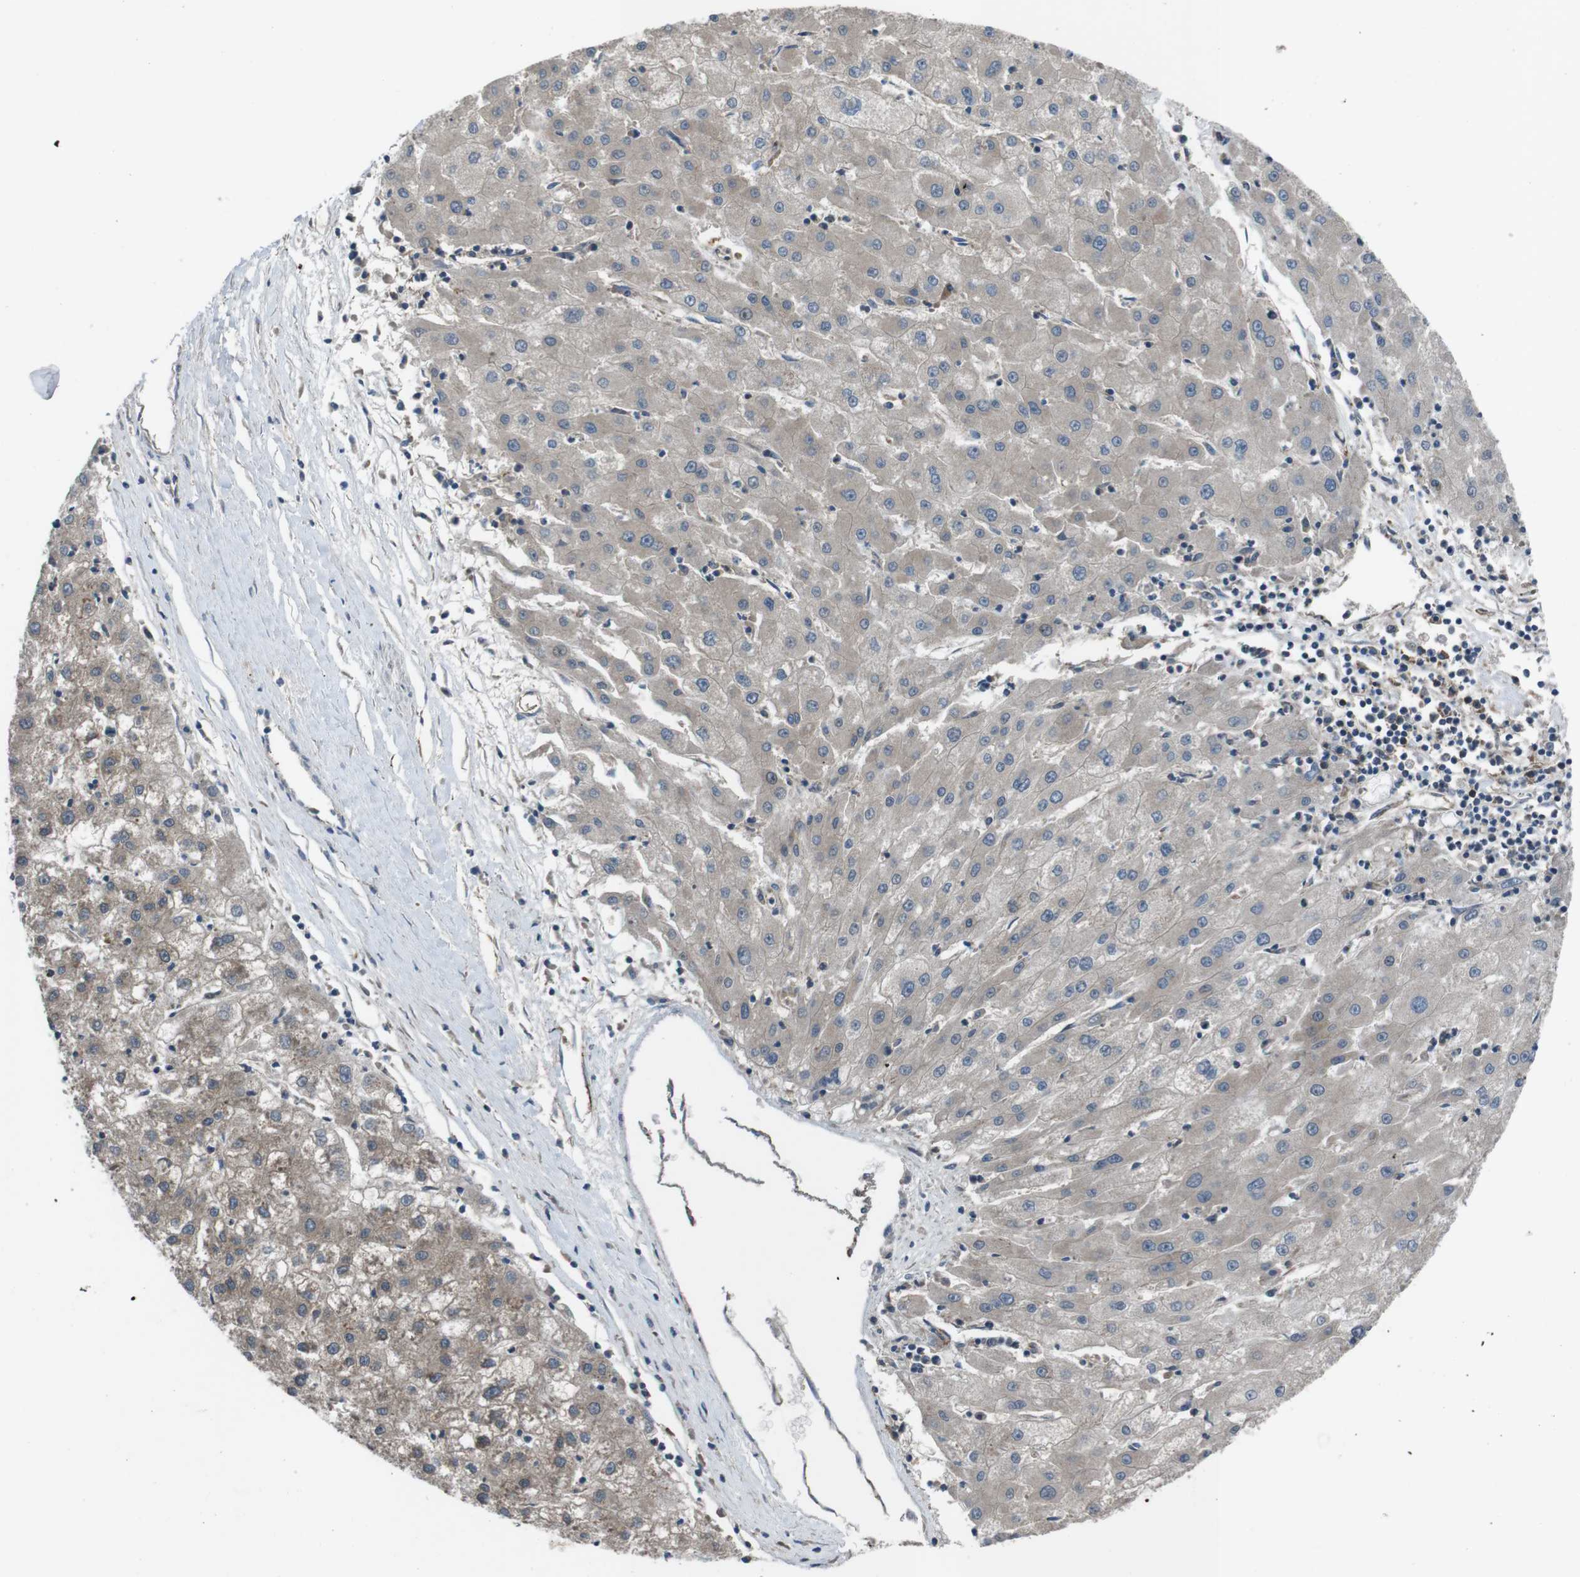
{"staining": {"intensity": "weak", "quantity": "25%-75%", "location": "cytoplasmic/membranous"}, "tissue": "liver cancer", "cell_type": "Tumor cells", "image_type": "cancer", "snomed": [{"axis": "morphology", "description": "Carcinoma, Hepatocellular, NOS"}, {"axis": "topography", "description": "Liver"}], "caption": "Liver cancer tissue exhibits weak cytoplasmic/membranous positivity in approximately 25%-75% of tumor cells", "gene": "SLC22A23", "patient": {"sex": "male", "age": 72}}